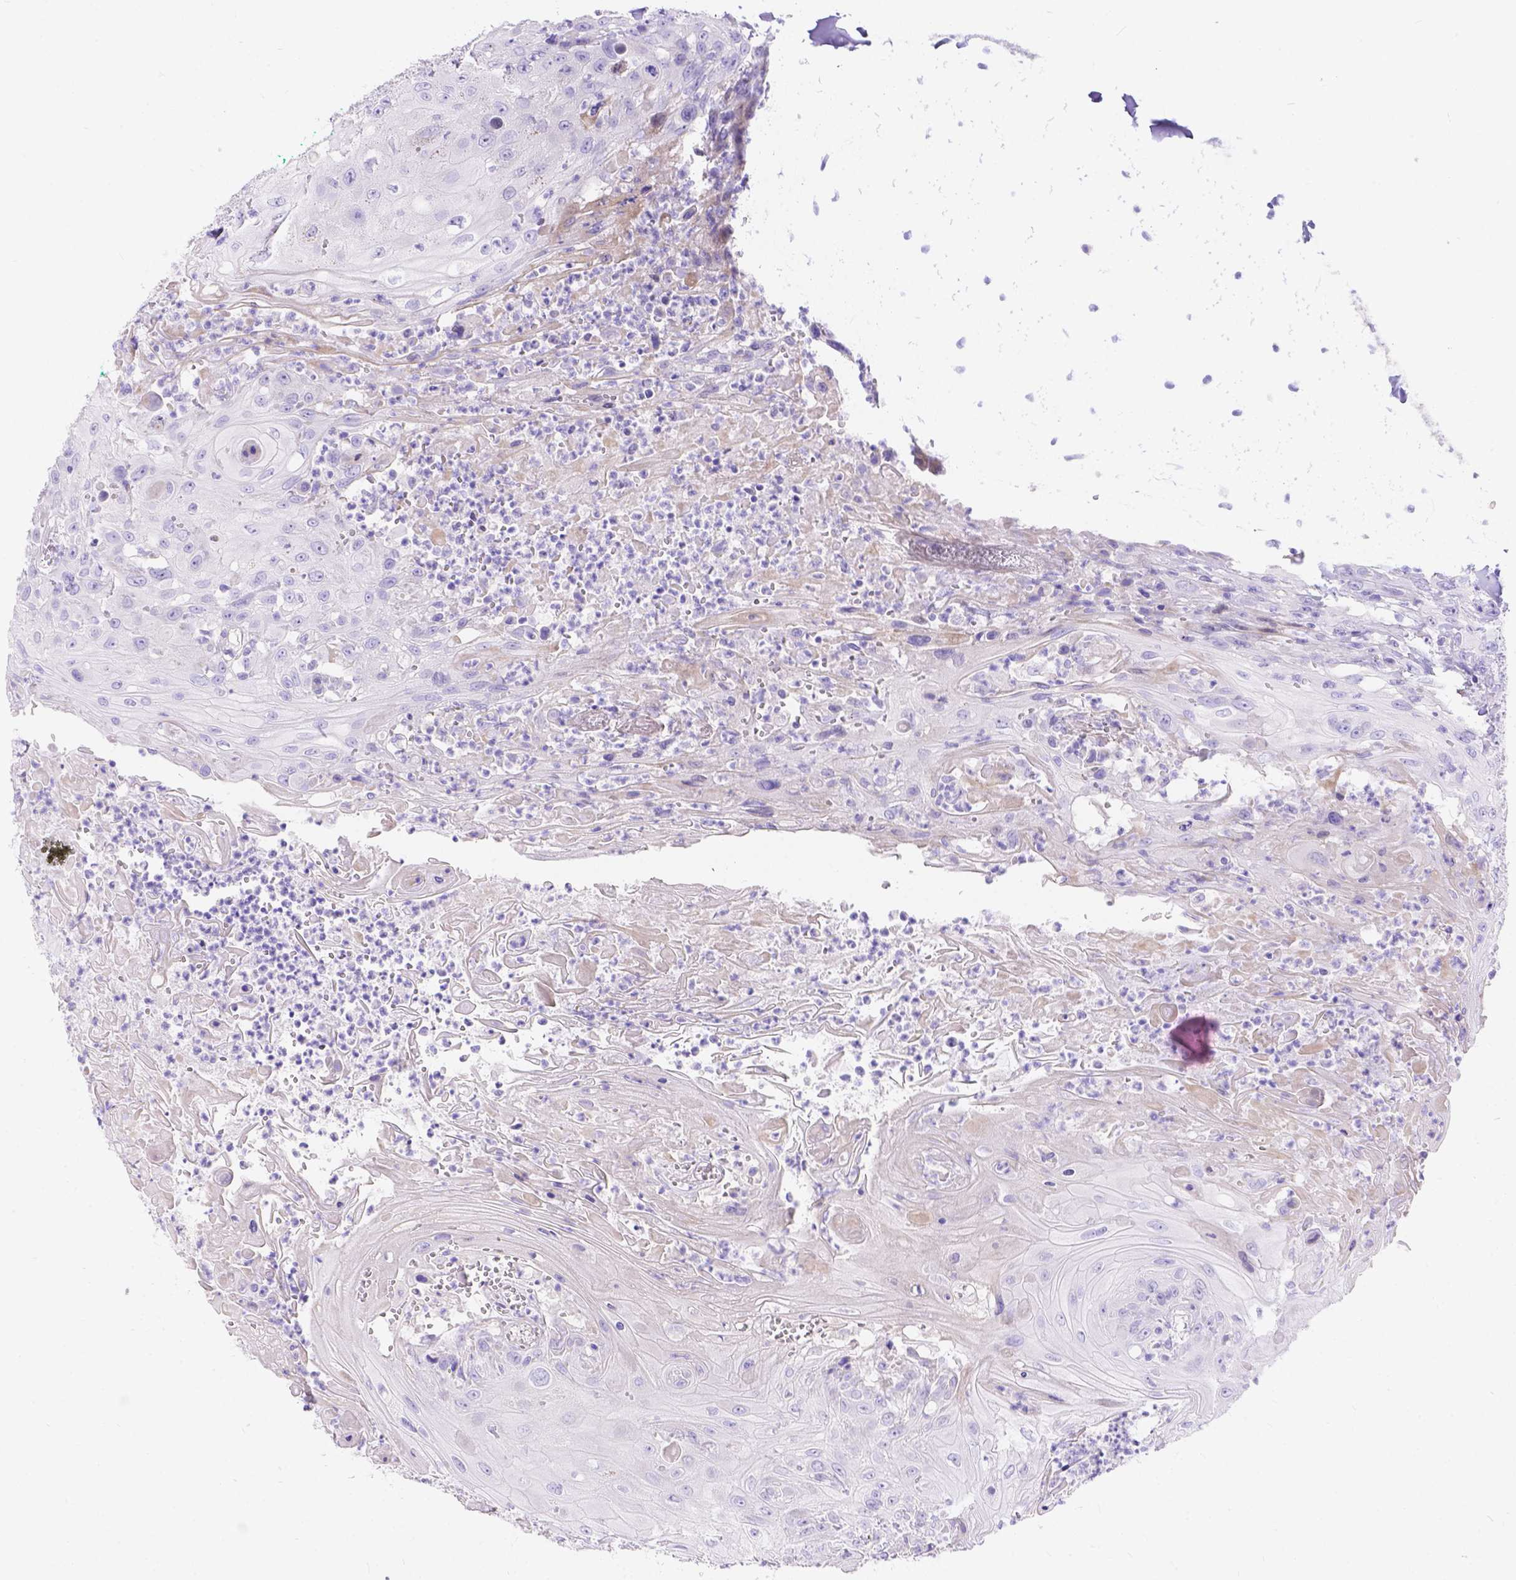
{"staining": {"intensity": "negative", "quantity": "none", "location": "none"}, "tissue": "head and neck cancer", "cell_type": "Tumor cells", "image_type": "cancer", "snomed": [{"axis": "morphology", "description": "Squamous cell carcinoma, NOS"}, {"axis": "topography", "description": "Skin"}, {"axis": "topography", "description": "Head-Neck"}], "caption": "A photomicrograph of human squamous cell carcinoma (head and neck) is negative for staining in tumor cells.", "gene": "KLHL10", "patient": {"sex": "male", "age": 80}}